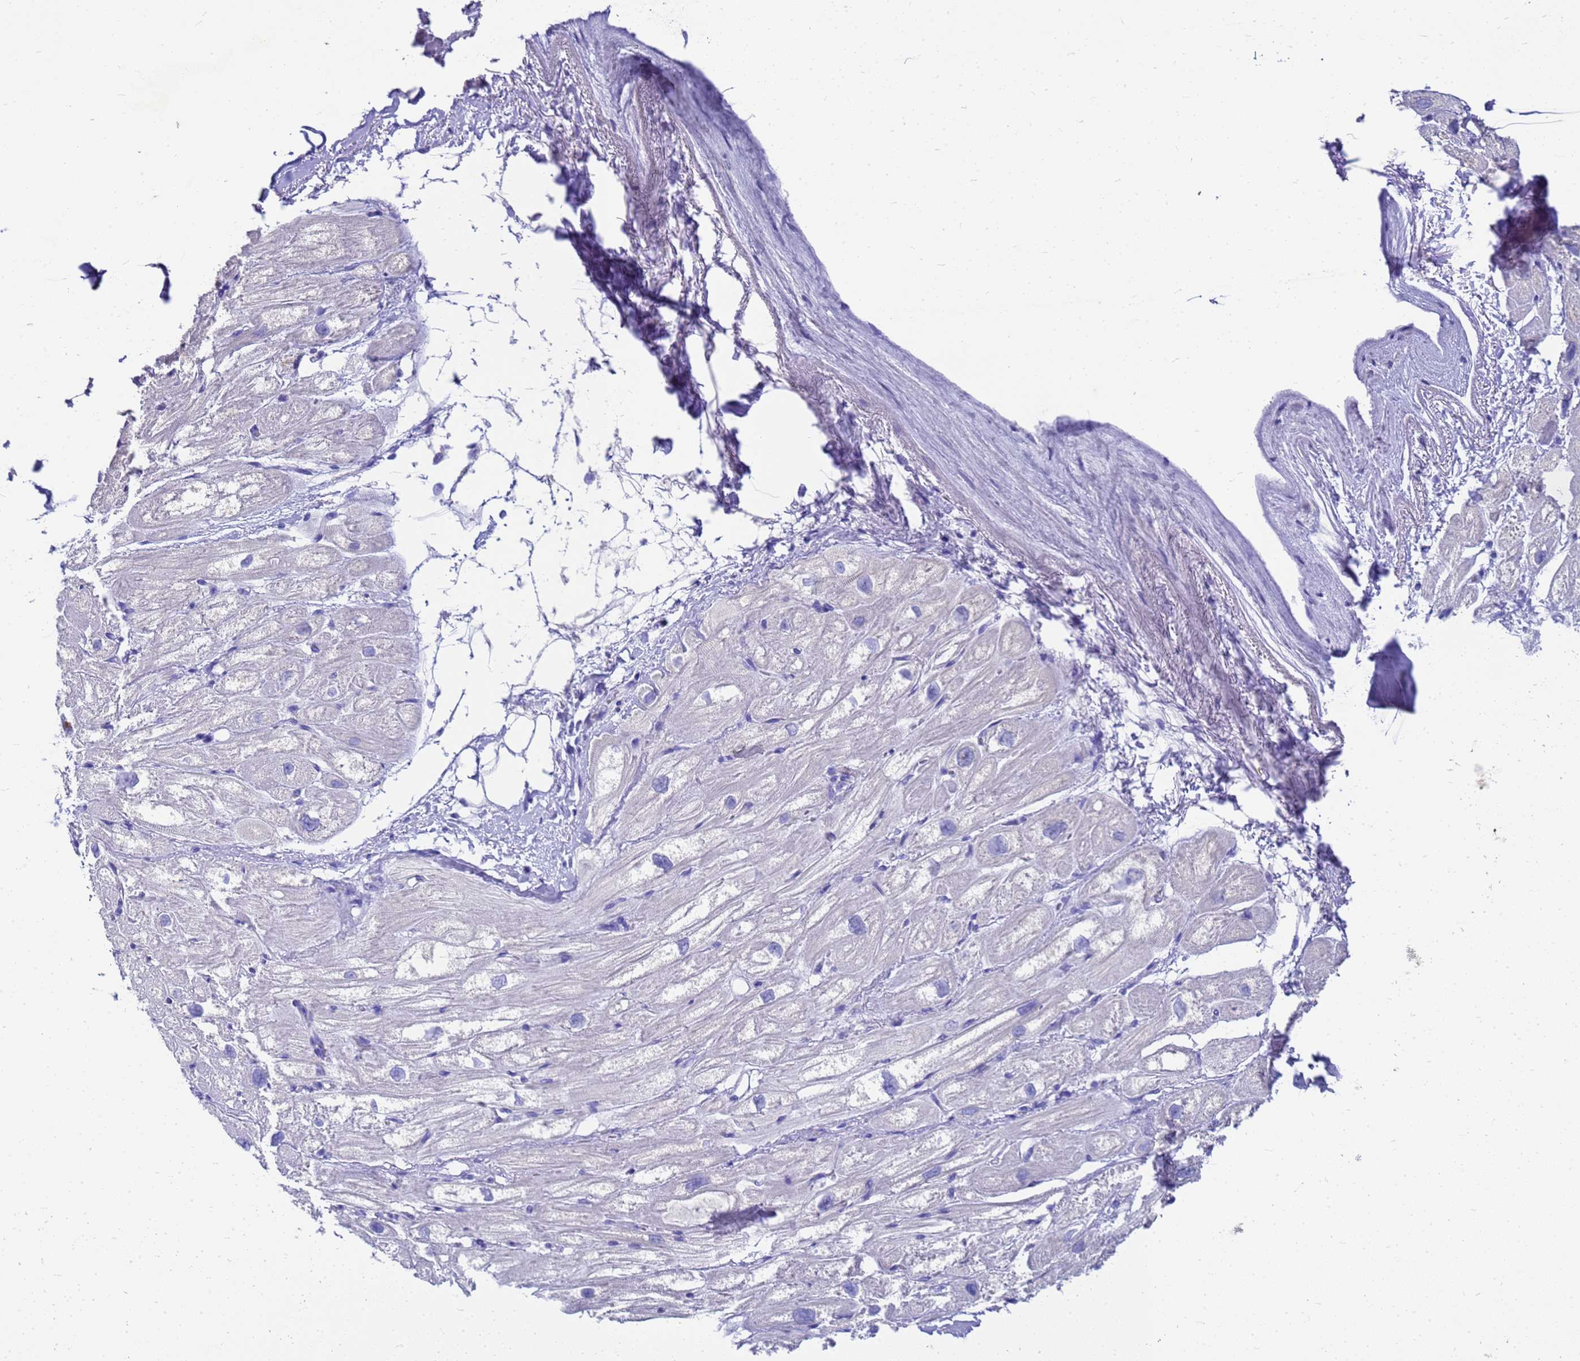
{"staining": {"intensity": "negative", "quantity": "none", "location": "none"}, "tissue": "heart muscle", "cell_type": "Cardiomyocytes", "image_type": "normal", "snomed": [{"axis": "morphology", "description": "Normal tissue, NOS"}, {"axis": "topography", "description": "Heart"}], "caption": "This is an IHC micrograph of benign human heart muscle. There is no positivity in cardiomyocytes.", "gene": "MS4A13", "patient": {"sex": "male", "age": 50}}